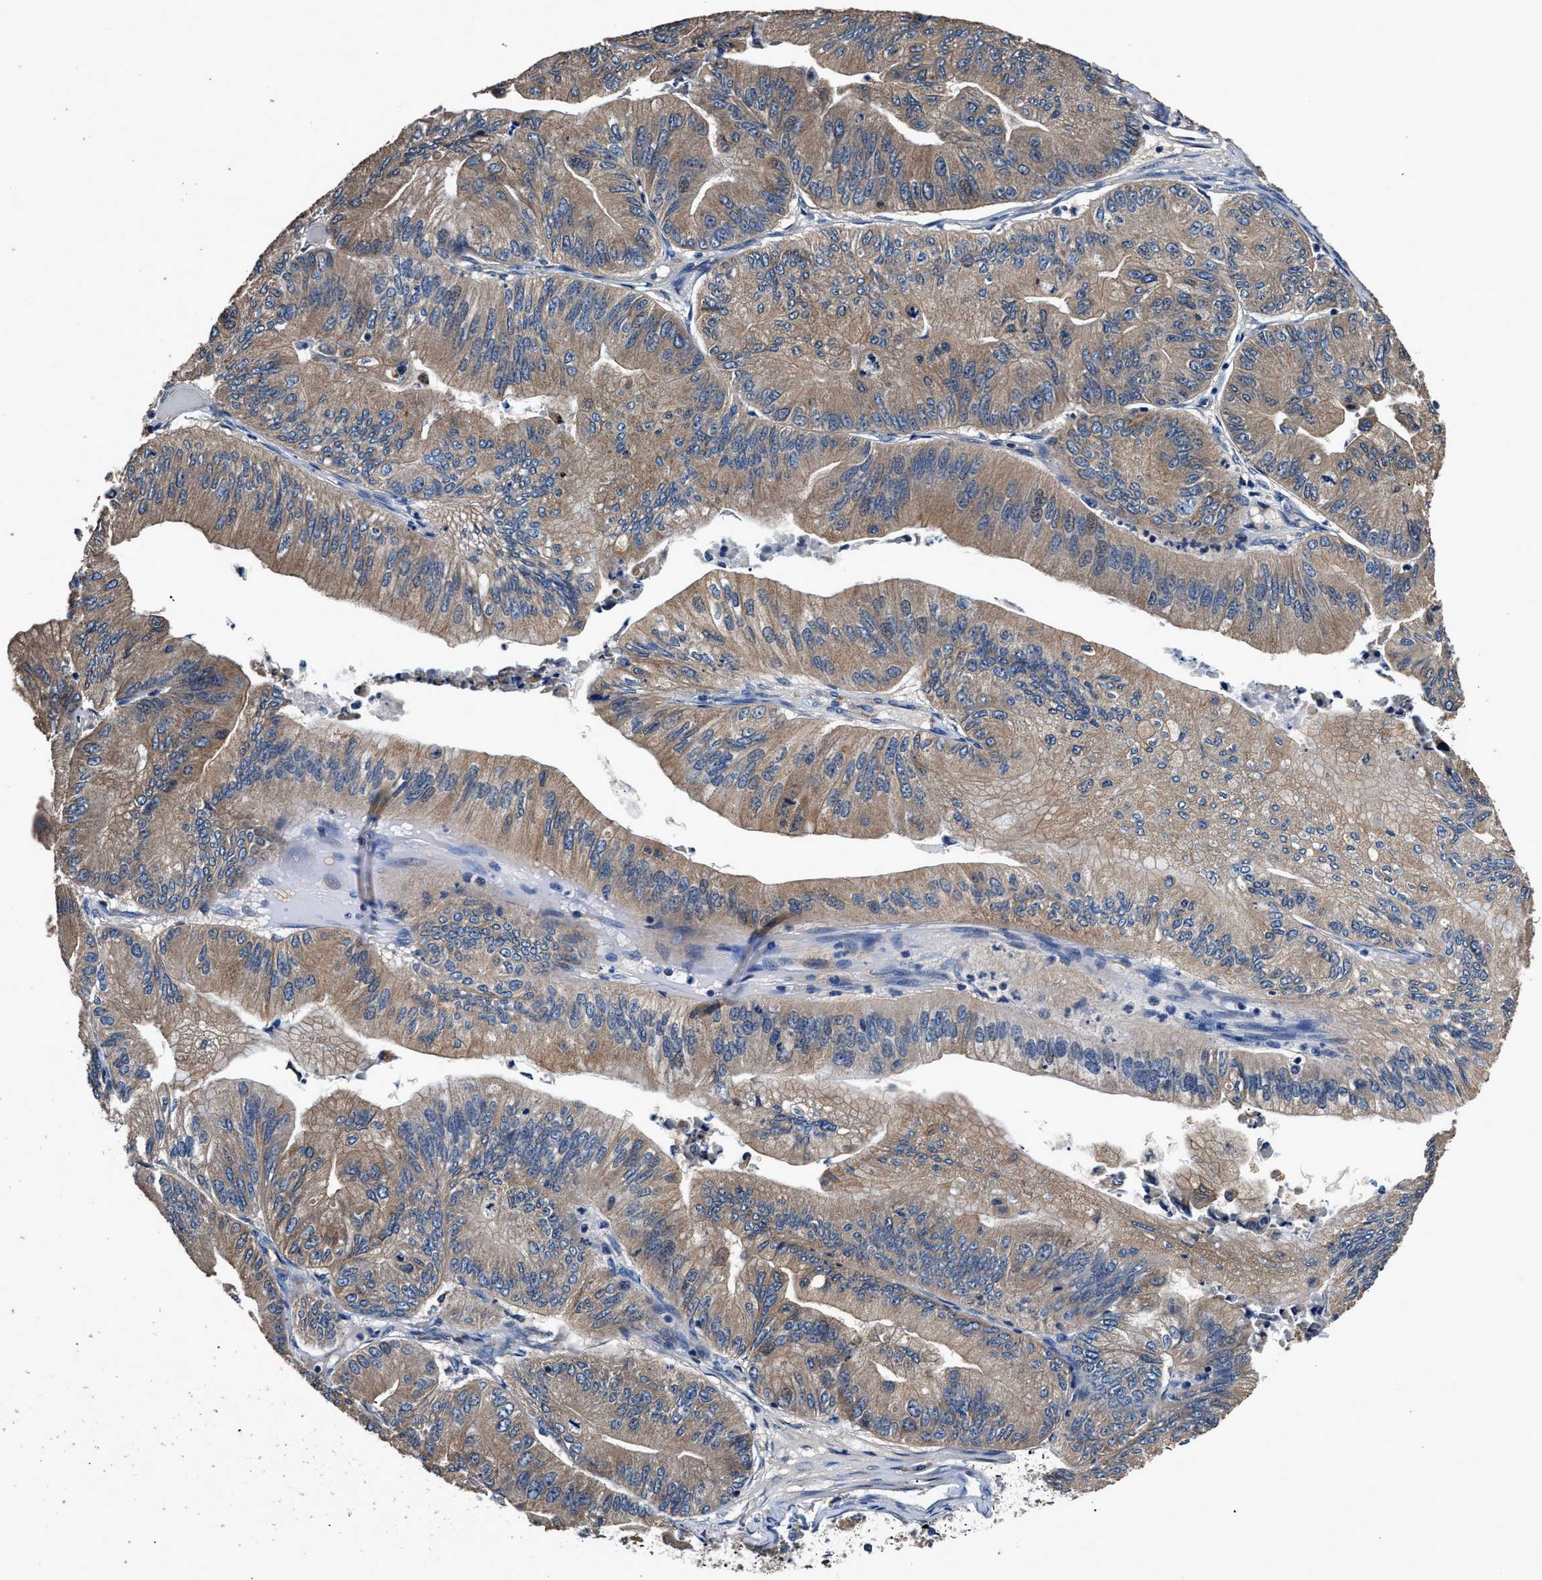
{"staining": {"intensity": "moderate", "quantity": ">75%", "location": "cytoplasmic/membranous"}, "tissue": "ovarian cancer", "cell_type": "Tumor cells", "image_type": "cancer", "snomed": [{"axis": "morphology", "description": "Cystadenocarcinoma, mucinous, NOS"}, {"axis": "topography", "description": "Ovary"}], "caption": "The image exhibits immunohistochemical staining of ovarian cancer. There is moderate cytoplasmic/membranous expression is appreciated in approximately >75% of tumor cells.", "gene": "DHRS7B", "patient": {"sex": "female", "age": 61}}